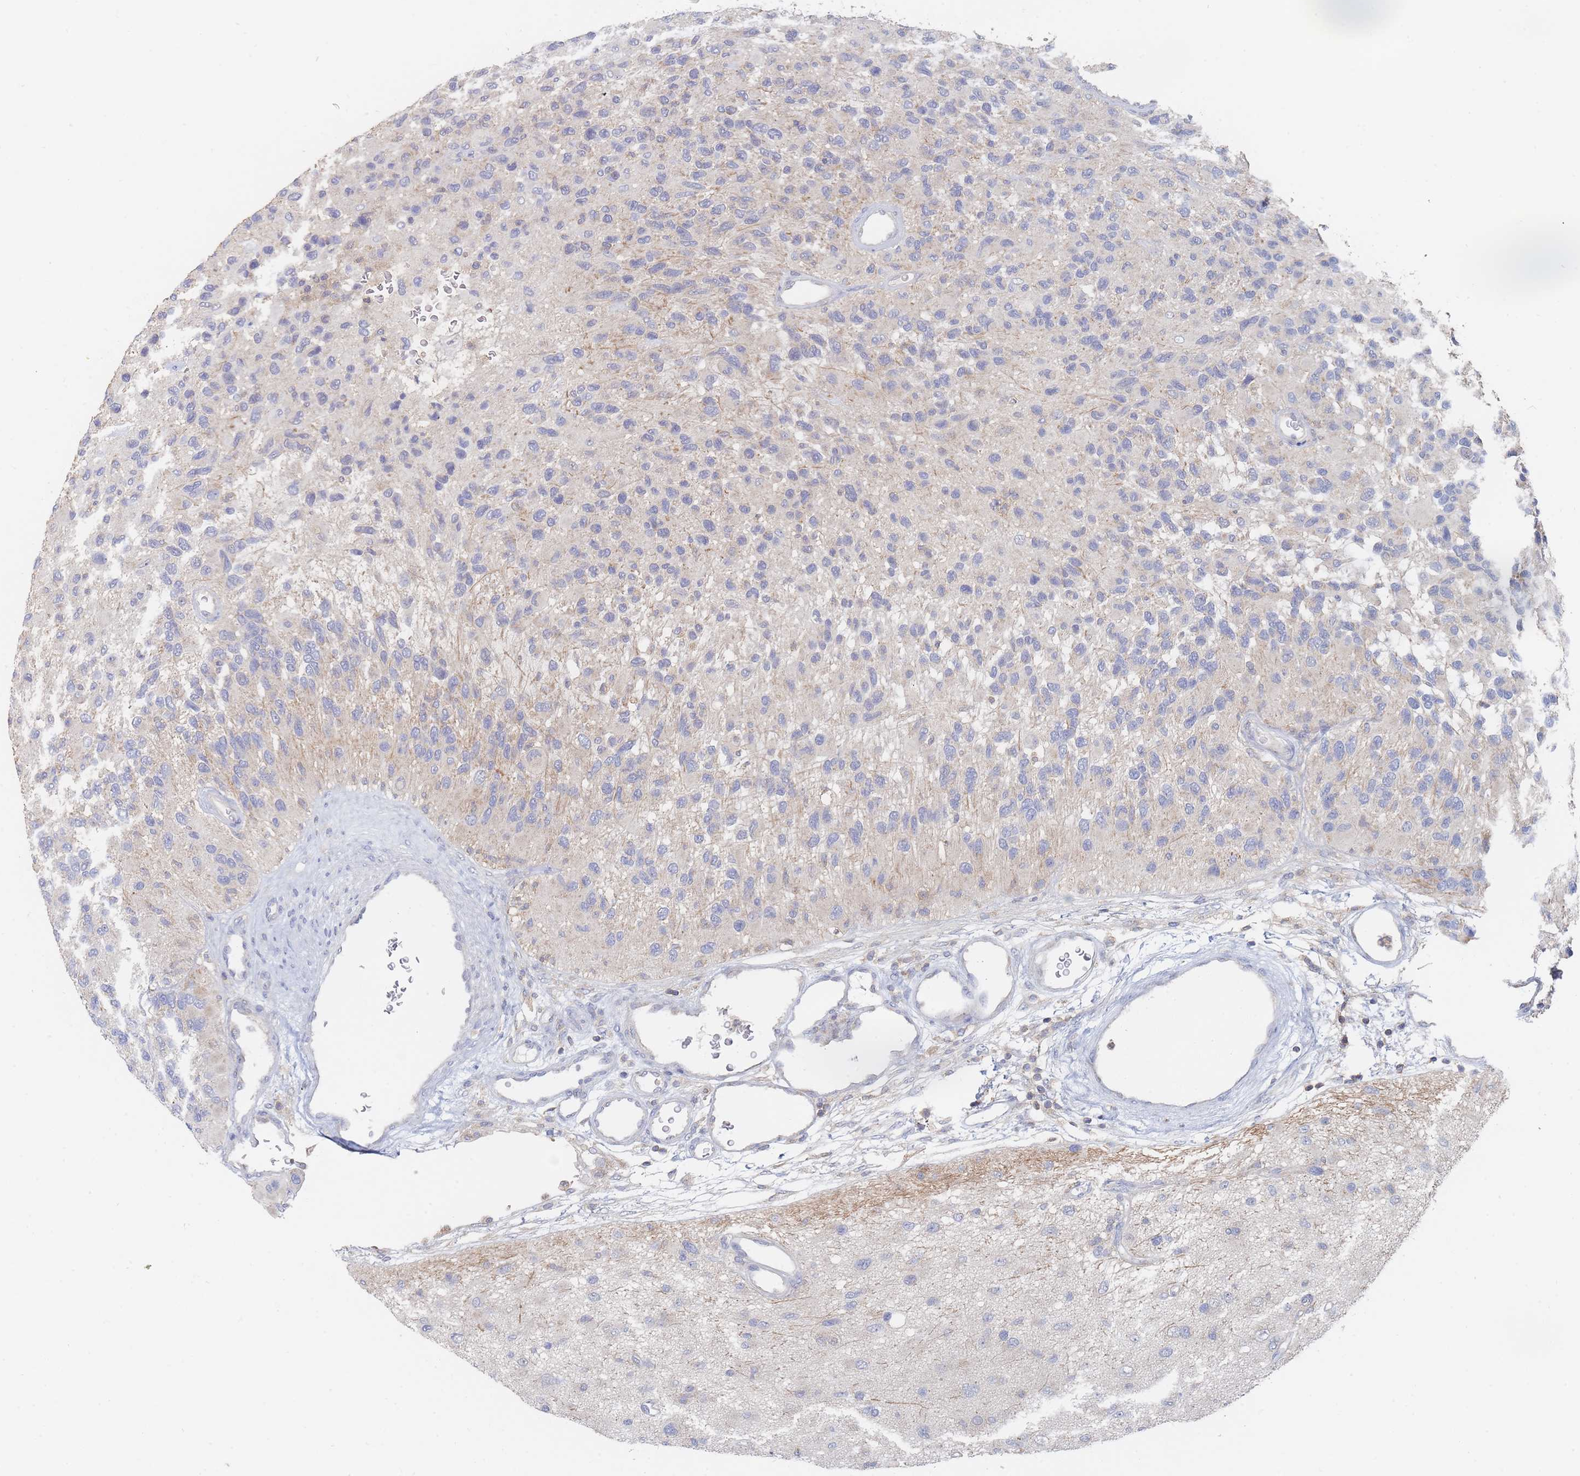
{"staining": {"intensity": "negative", "quantity": "none", "location": "none"}, "tissue": "glioma", "cell_type": "Tumor cells", "image_type": "cancer", "snomed": [{"axis": "morphology", "description": "Glioma, malignant, High grade"}, {"axis": "topography", "description": "Brain"}], "caption": "This is a micrograph of immunohistochemistry (IHC) staining of malignant glioma (high-grade), which shows no positivity in tumor cells.", "gene": "PPP6C", "patient": {"sex": "male", "age": 77}}